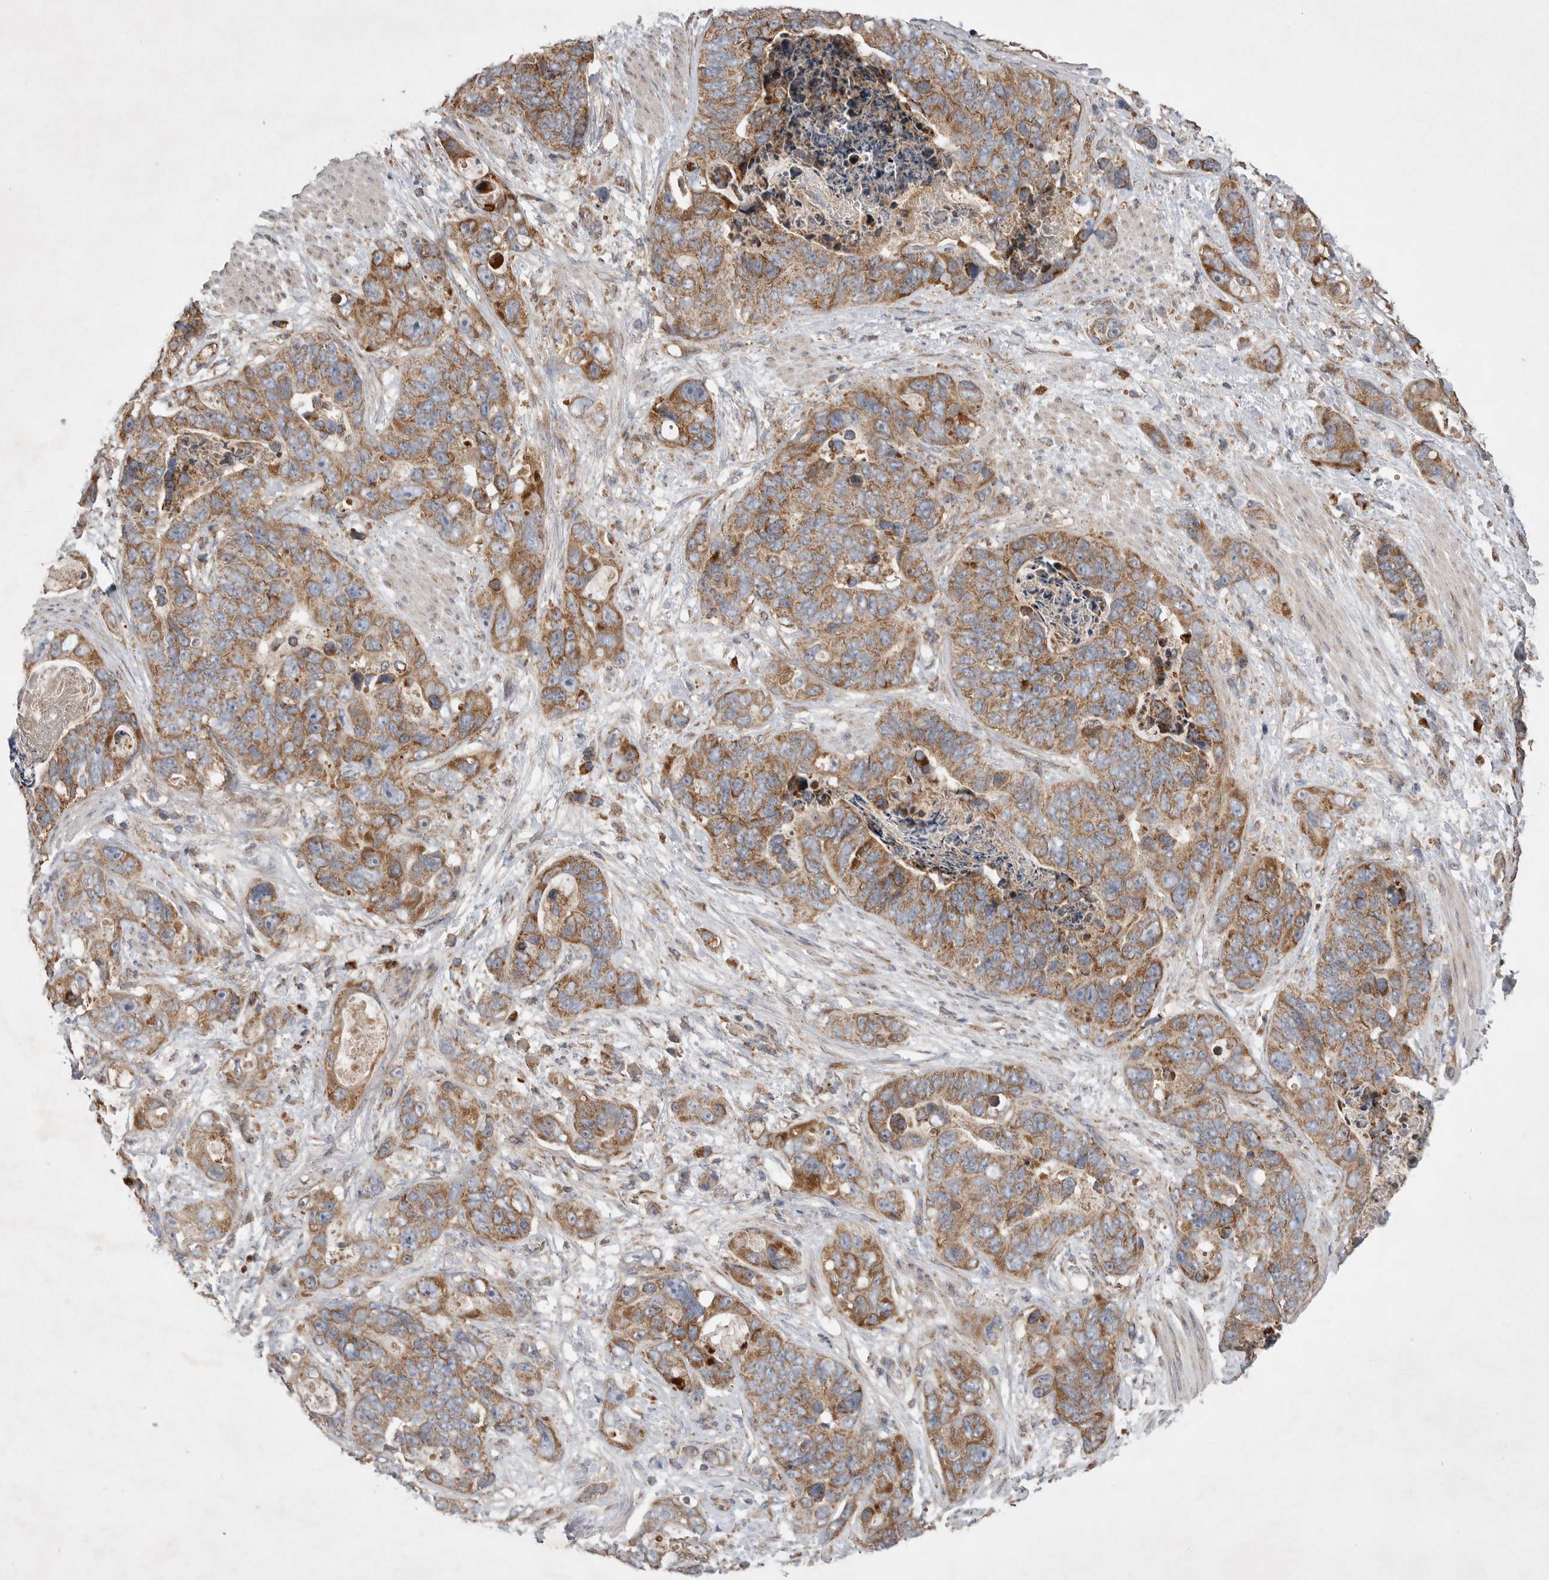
{"staining": {"intensity": "moderate", "quantity": ">75%", "location": "cytoplasmic/membranous"}, "tissue": "stomach cancer", "cell_type": "Tumor cells", "image_type": "cancer", "snomed": [{"axis": "morphology", "description": "Normal tissue, NOS"}, {"axis": "morphology", "description": "Adenocarcinoma, NOS"}, {"axis": "topography", "description": "Stomach"}], "caption": "Stomach cancer (adenocarcinoma) stained for a protein exhibits moderate cytoplasmic/membranous positivity in tumor cells.", "gene": "KIF21B", "patient": {"sex": "female", "age": 89}}